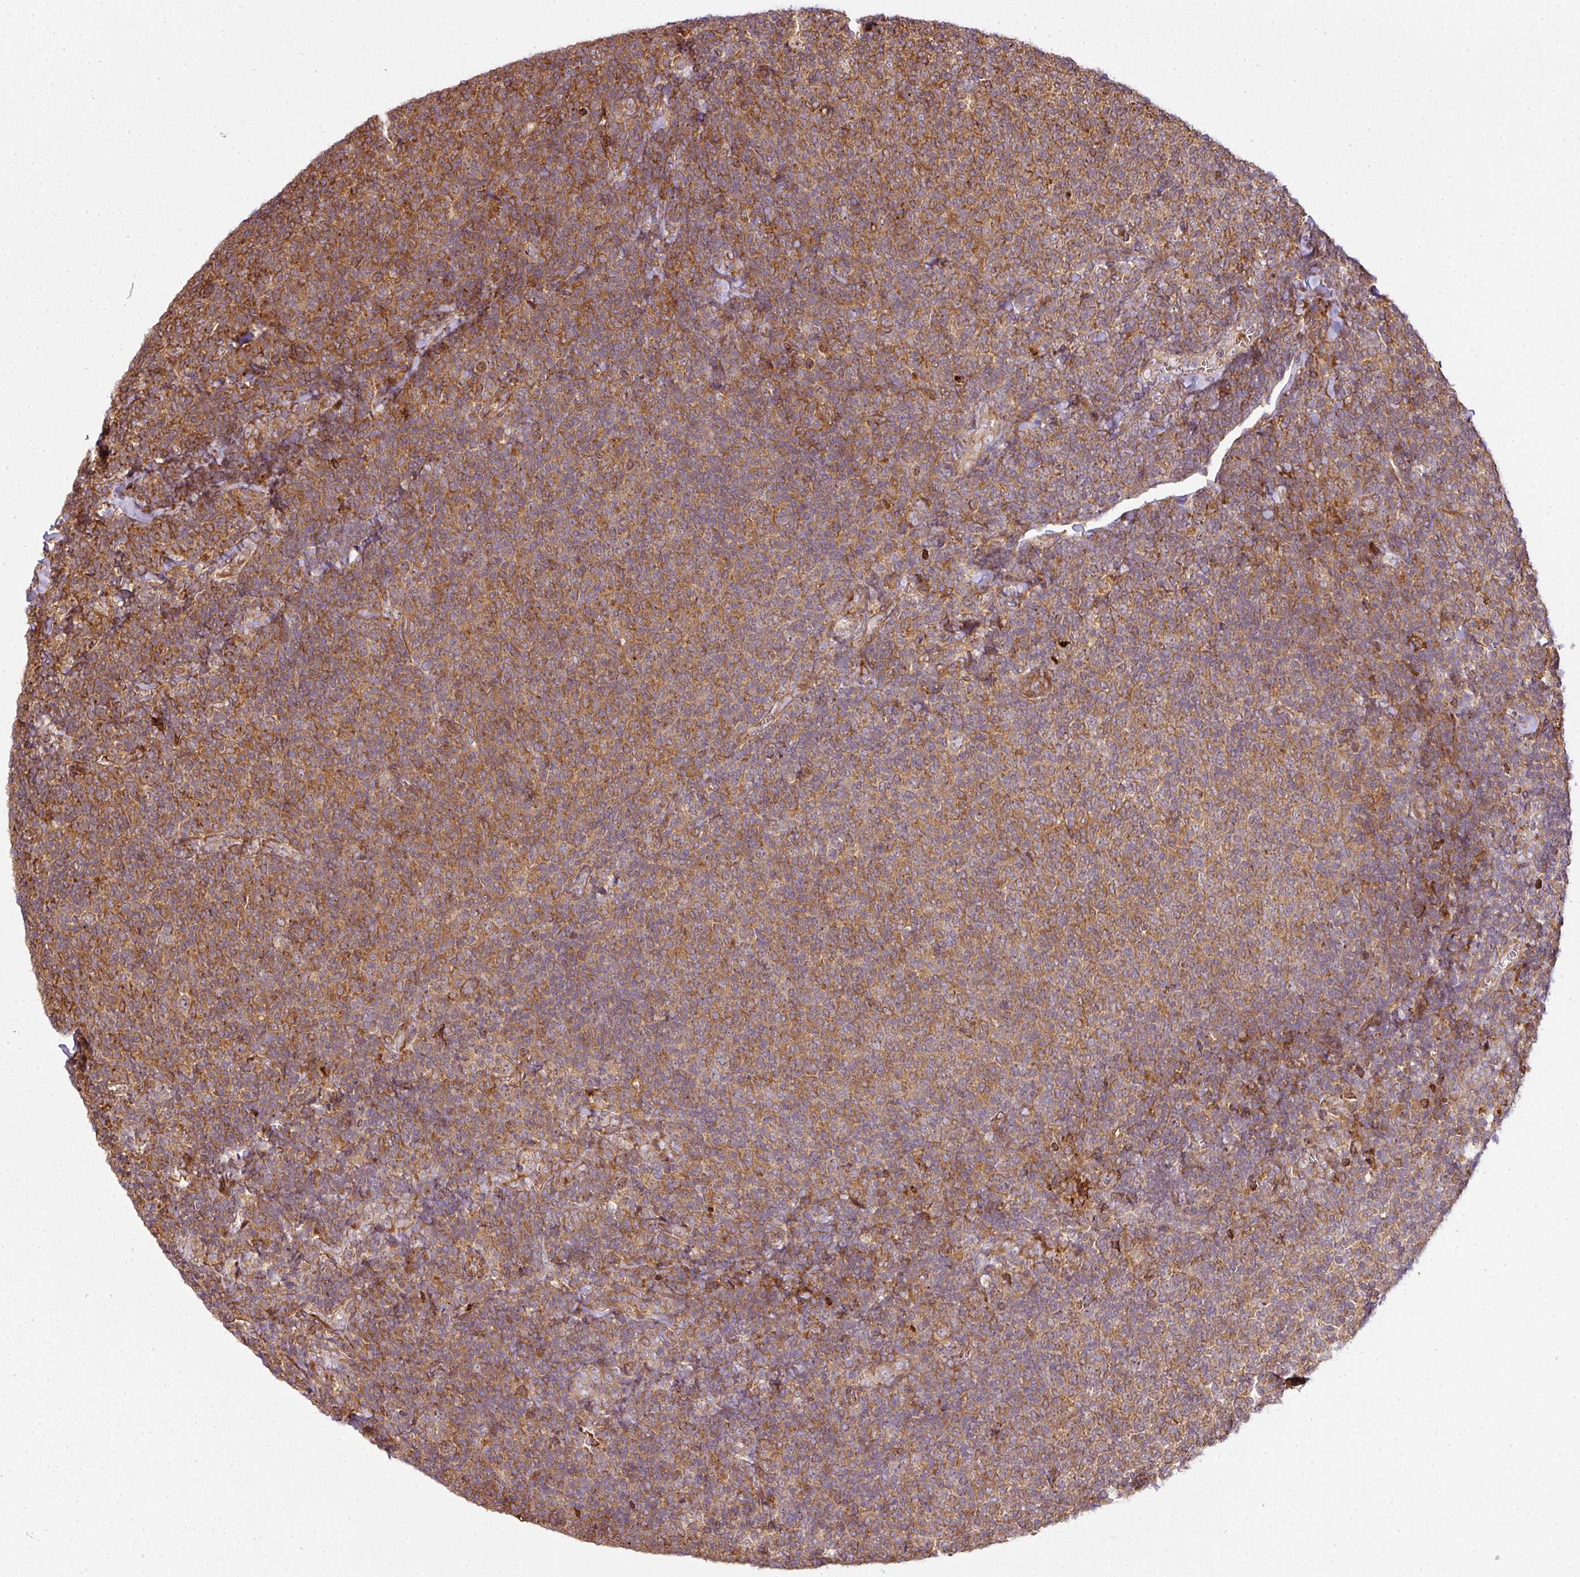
{"staining": {"intensity": "moderate", "quantity": ">75%", "location": "cytoplasmic/membranous"}, "tissue": "lymphoma", "cell_type": "Tumor cells", "image_type": "cancer", "snomed": [{"axis": "morphology", "description": "Malignant lymphoma, non-Hodgkin's type, Low grade"}, {"axis": "topography", "description": "Lymph node"}], "caption": "Protein staining demonstrates moderate cytoplasmic/membranous staining in about >75% of tumor cells in lymphoma. The protein is shown in brown color, while the nuclei are stained blue.", "gene": "ATAT1", "patient": {"sex": "male", "age": 52}}